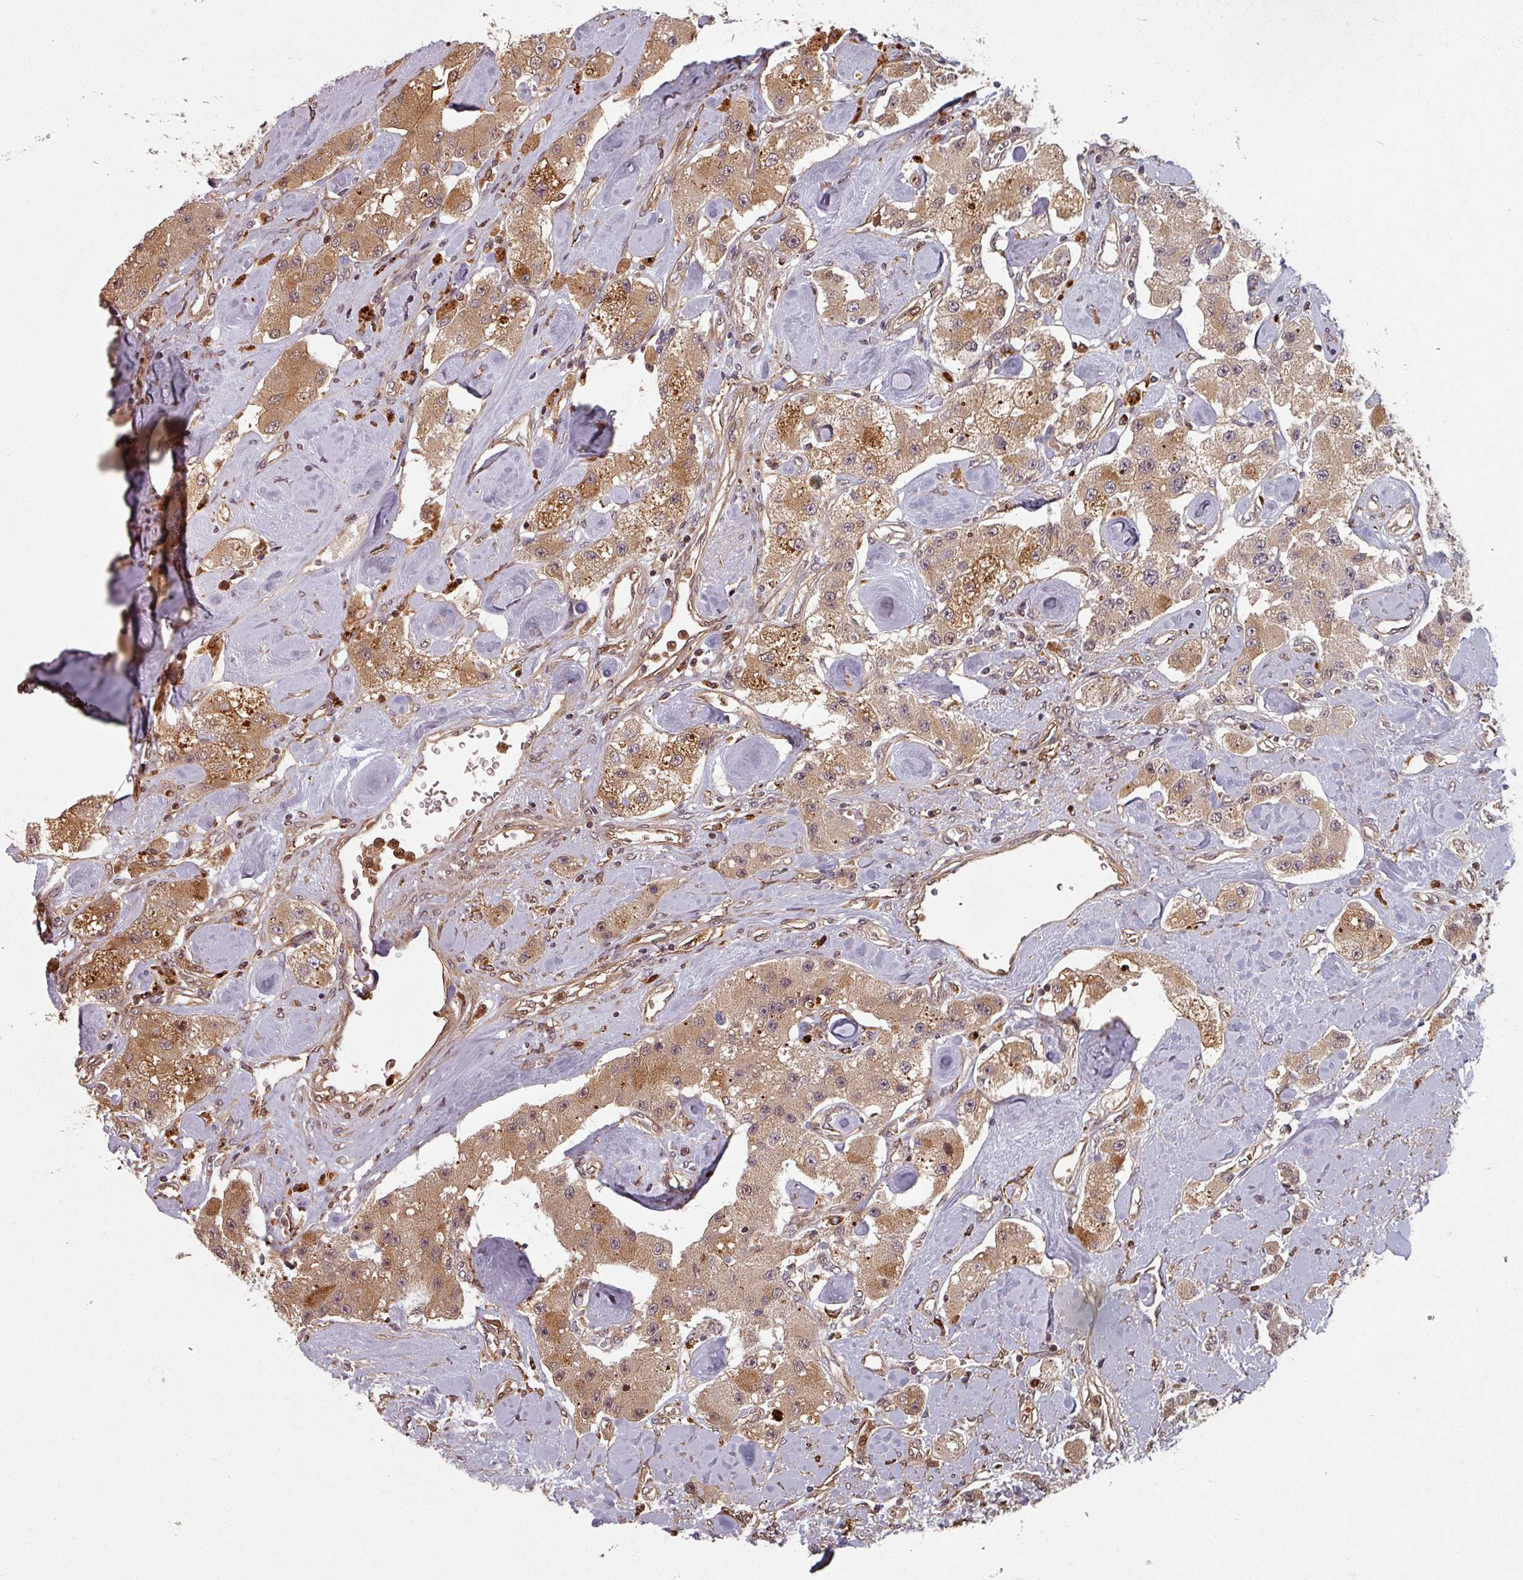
{"staining": {"intensity": "moderate", "quantity": ">75%", "location": "cytoplasmic/membranous"}, "tissue": "carcinoid", "cell_type": "Tumor cells", "image_type": "cancer", "snomed": [{"axis": "morphology", "description": "Carcinoid, malignant, NOS"}, {"axis": "topography", "description": "Pancreas"}], "caption": "Protein expression analysis of human carcinoid reveals moderate cytoplasmic/membranous positivity in approximately >75% of tumor cells.", "gene": "EID1", "patient": {"sex": "male", "age": 41}}